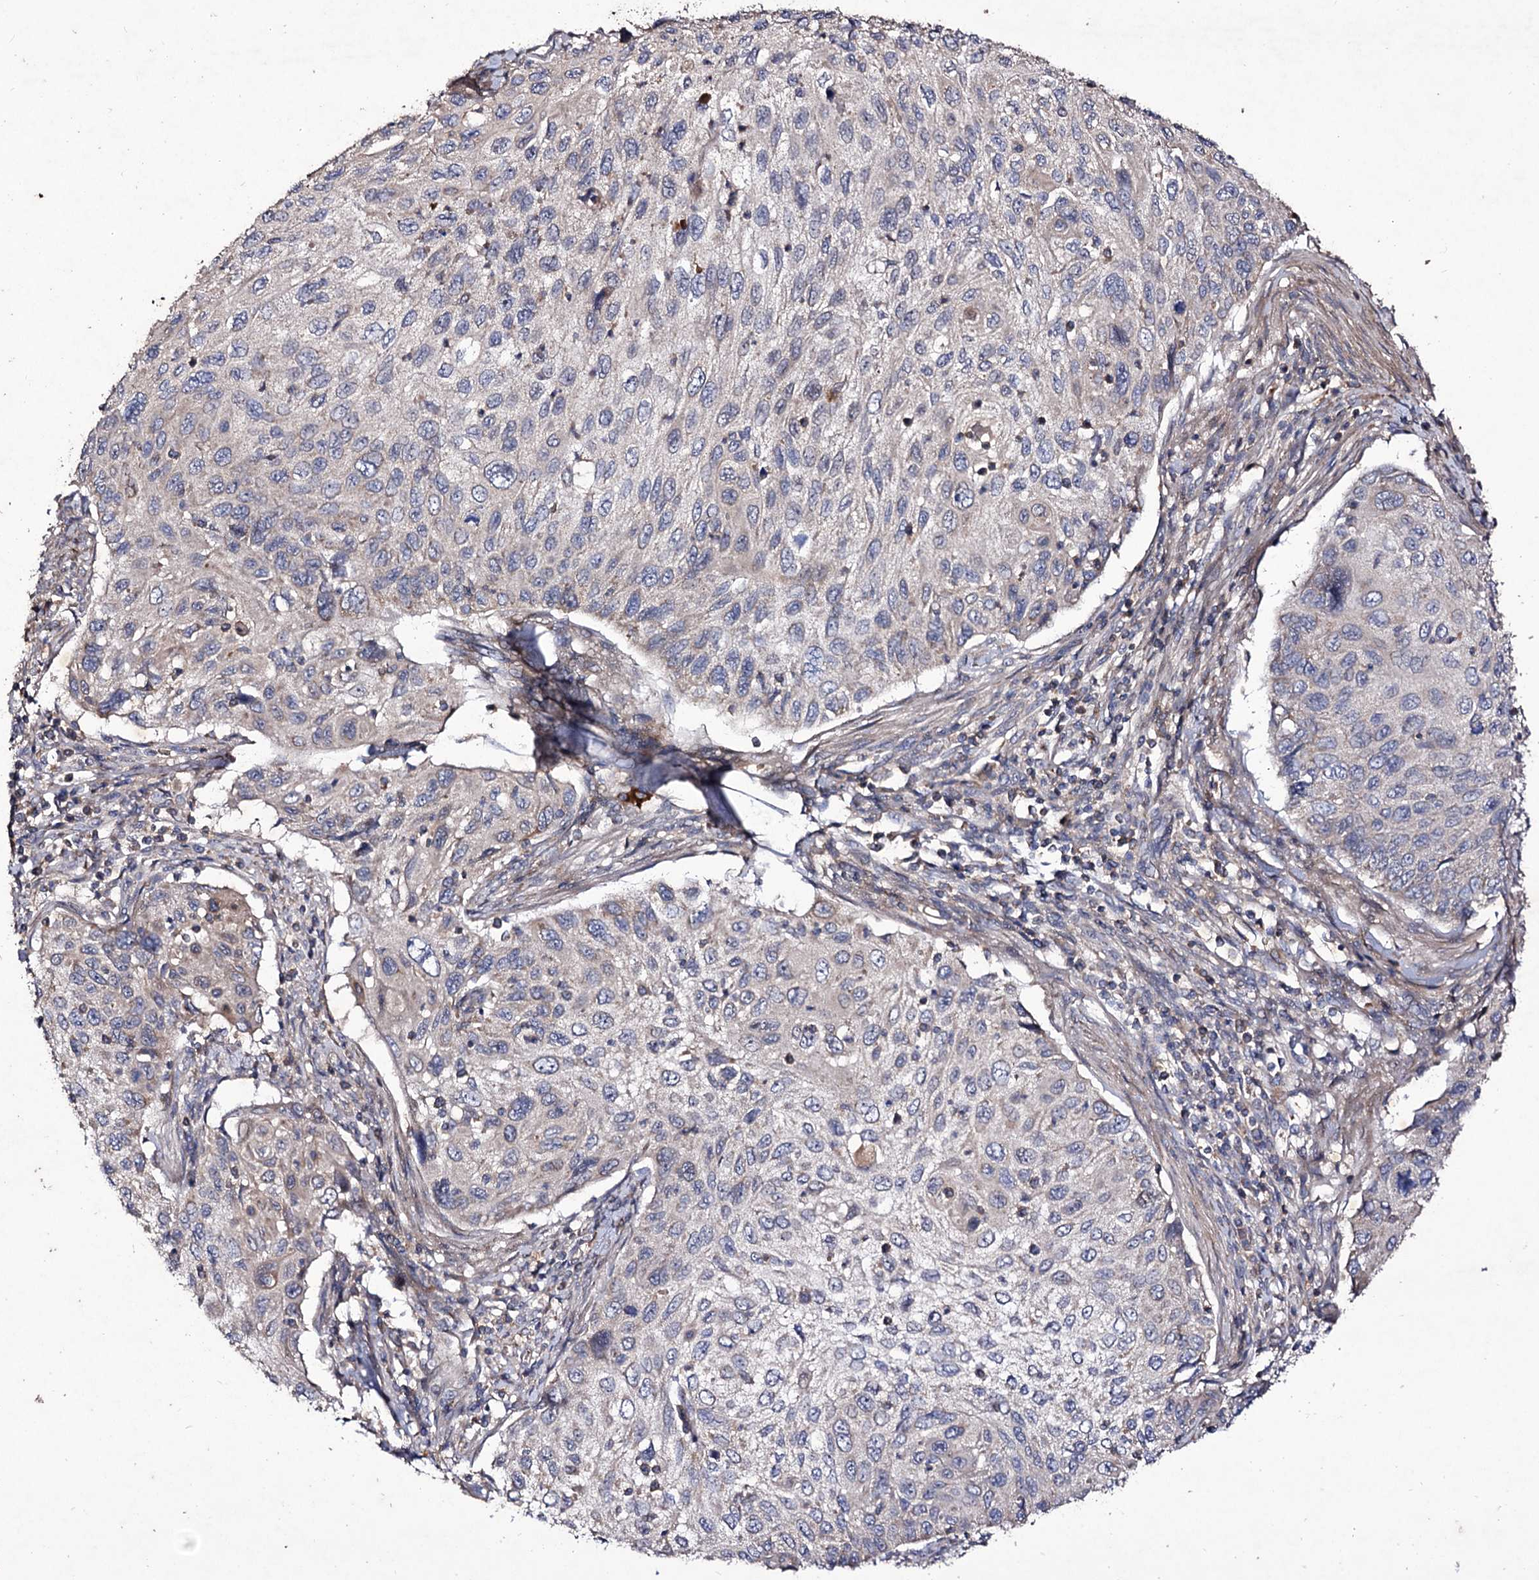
{"staining": {"intensity": "negative", "quantity": "none", "location": "none"}, "tissue": "cervical cancer", "cell_type": "Tumor cells", "image_type": "cancer", "snomed": [{"axis": "morphology", "description": "Squamous cell carcinoma, NOS"}, {"axis": "topography", "description": "Cervix"}], "caption": "High magnification brightfield microscopy of cervical cancer stained with DAB (3,3'-diaminobenzidine) (brown) and counterstained with hematoxylin (blue): tumor cells show no significant staining.", "gene": "MYO1H", "patient": {"sex": "female", "age": 70}}